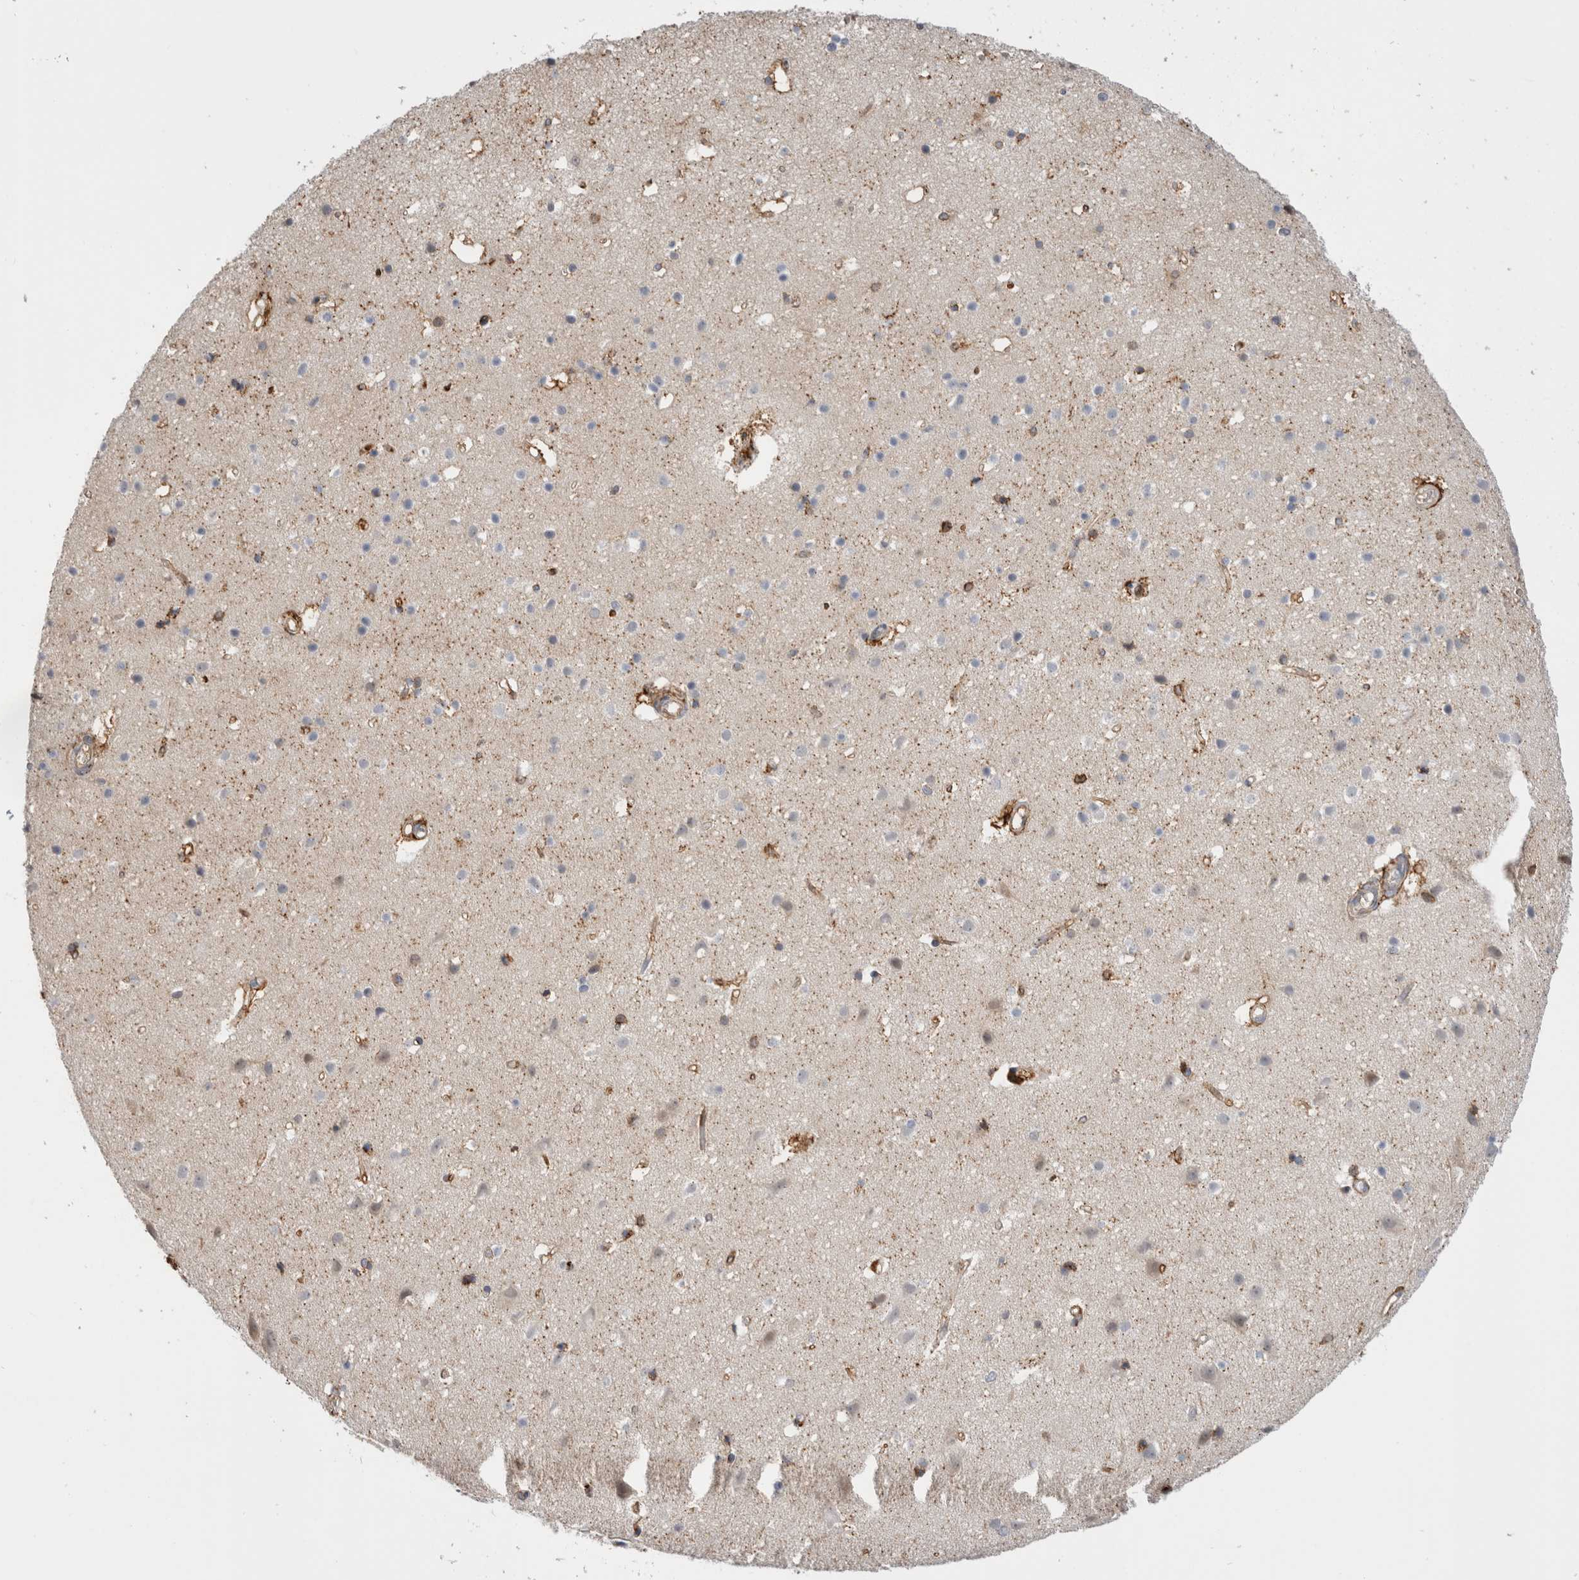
{"staining": {"intensity": "moderate", "quantity": ">75%", "location": "cytoplasmic/membranous"}, "tissue": "cerebral cortex", "cell_type": "Endothelial cells", "image_type": "normal", "snomed": [{"axis": "morphology", "description": "Normal tissue, NOS"}, {"axis": "topography", "description": "Cerebral cortex"}], "caption": "A brown stain labels moderate cytoplasmic/membranous positivity of a protein in endothelial cells of unremarkable cerebral cortex. (brown staining indicates protein expression, while blue staining denotes nuclei).", "gene": "CCDC88B", "patient": {"sex": "male", "age": 54}}